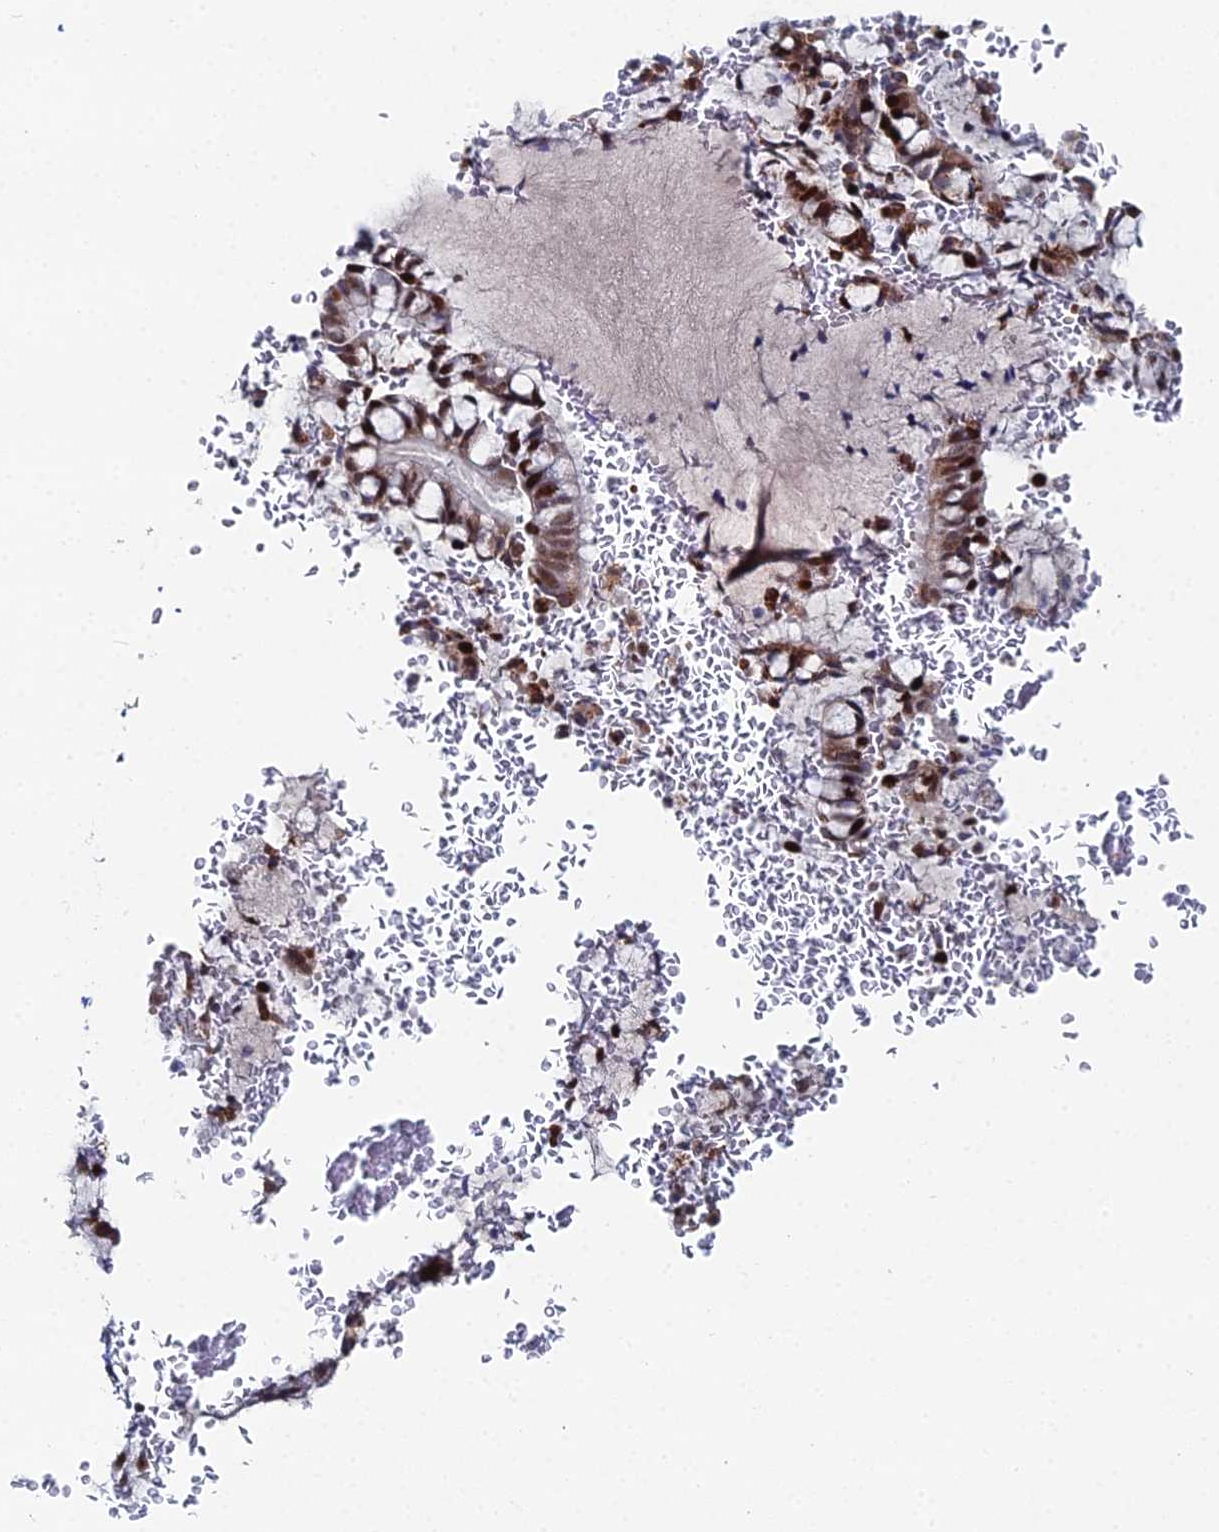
{"staining": {"intensity": "strong", "quantity": ">75%", "location": "nuclear"}, "tissue": "bronchus", "cell_type": "Respiratory epithelial cells", "image_type": "normal", "snomed": [{"axis": "morphology", "description": "Normal tissue, NOS"}, {"axis": "topography", "description": "Cartilage tissue"}, {"axis": "topography", "description": "Bronchus"}], "caption": "Human bronchus stained with a brown dye shows strong nuclear positive expression in about >75% of respiratory epithelial cells.", "gene": "GSC2", "patient": {"sex": "female", "age": 36}}